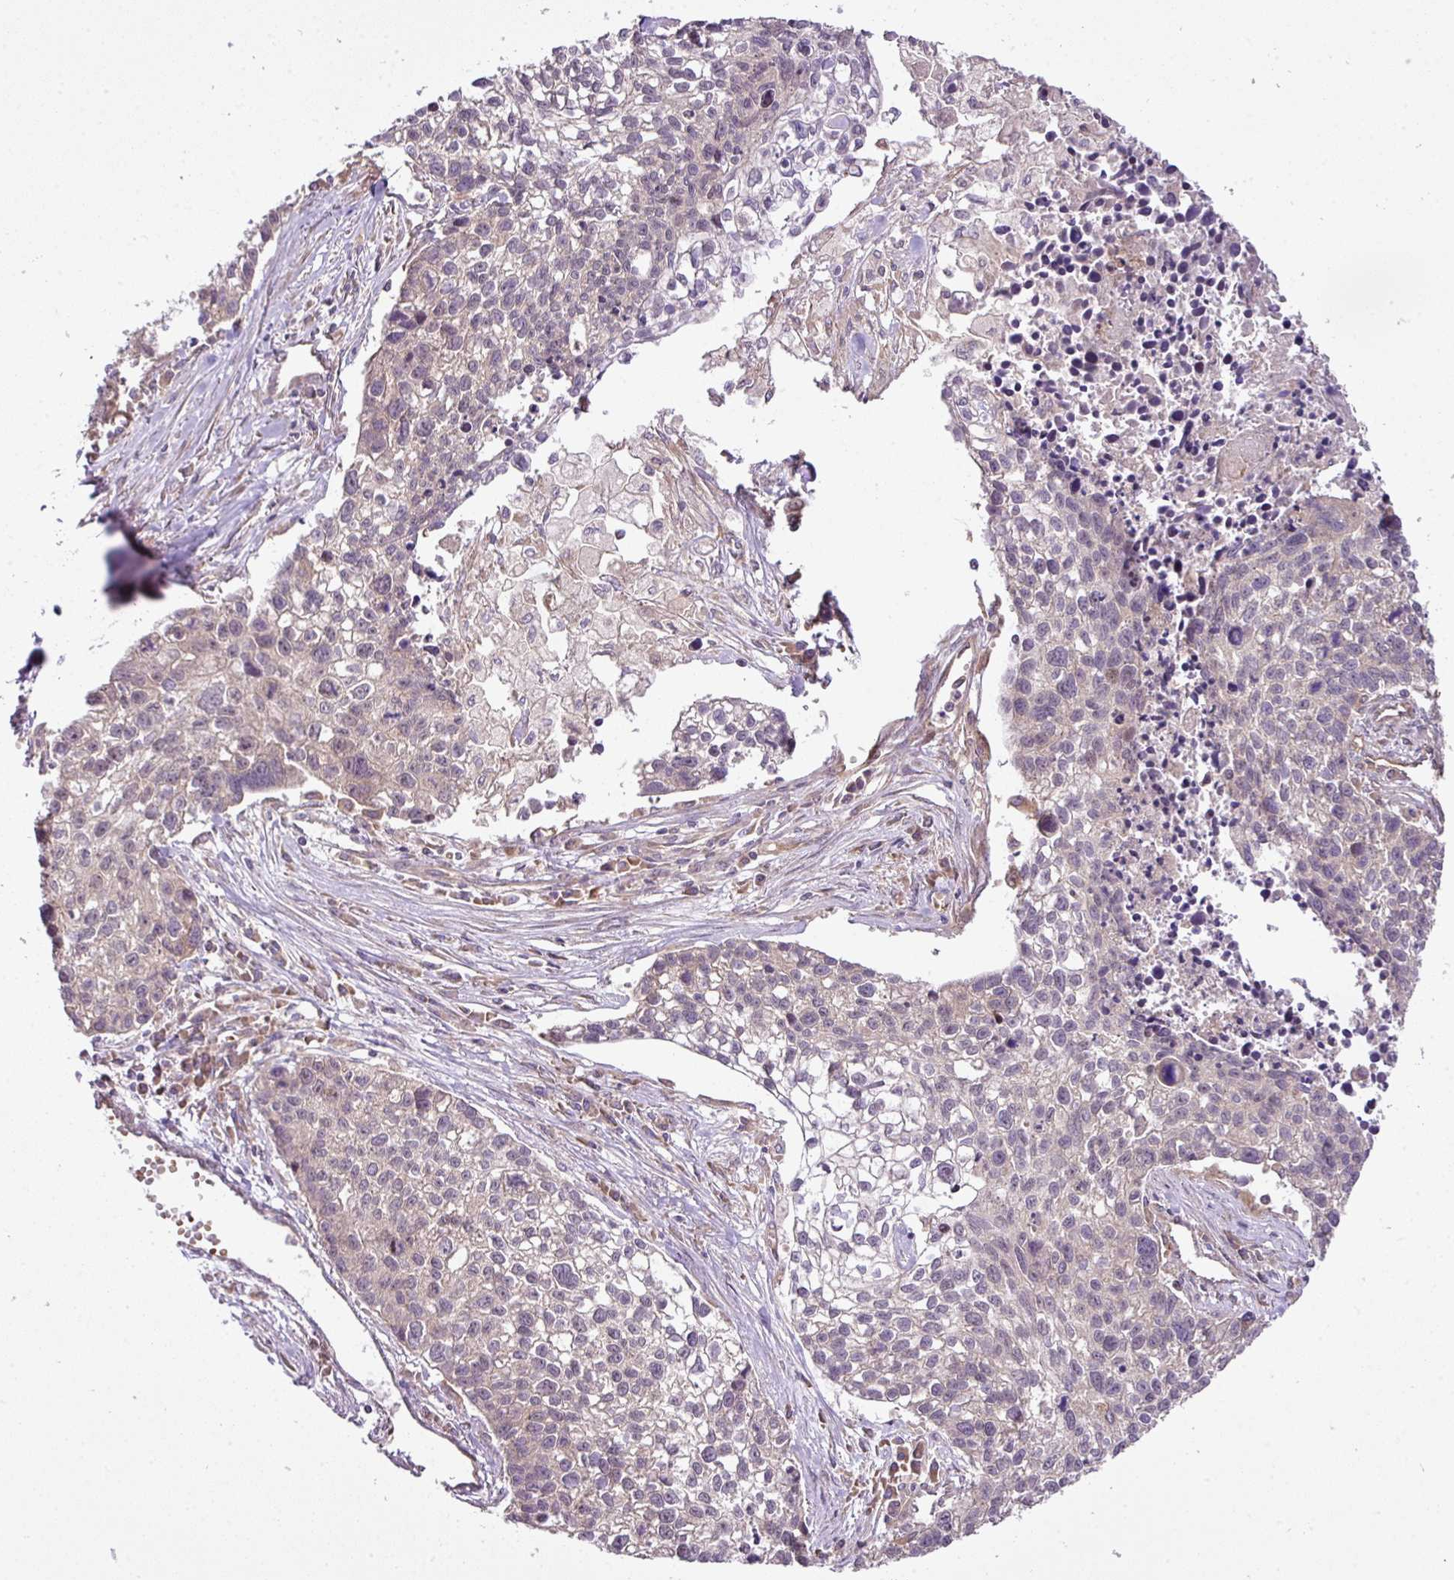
{"staining": {"intensity": "negative", "quantity": "none", "location": "none"}, "tissue": "lung cancer", "cell_type": "Tumor cells", "image_type": "cancer", "snomed": [{"axis": "morphology", "description": "Squamous cell carcinoma, NOS"}, {"axis": "topography", "description": "Lung"}], "caption": "Histopathology image shows no significant protein expression in tumor cells of squamous cell carcinoma (lung). (DAB immunohistochemistry visualized using brightfield microscopy, high magnification).", "gene": "COX18", "patient": {"sex": "male", "age": 74}}